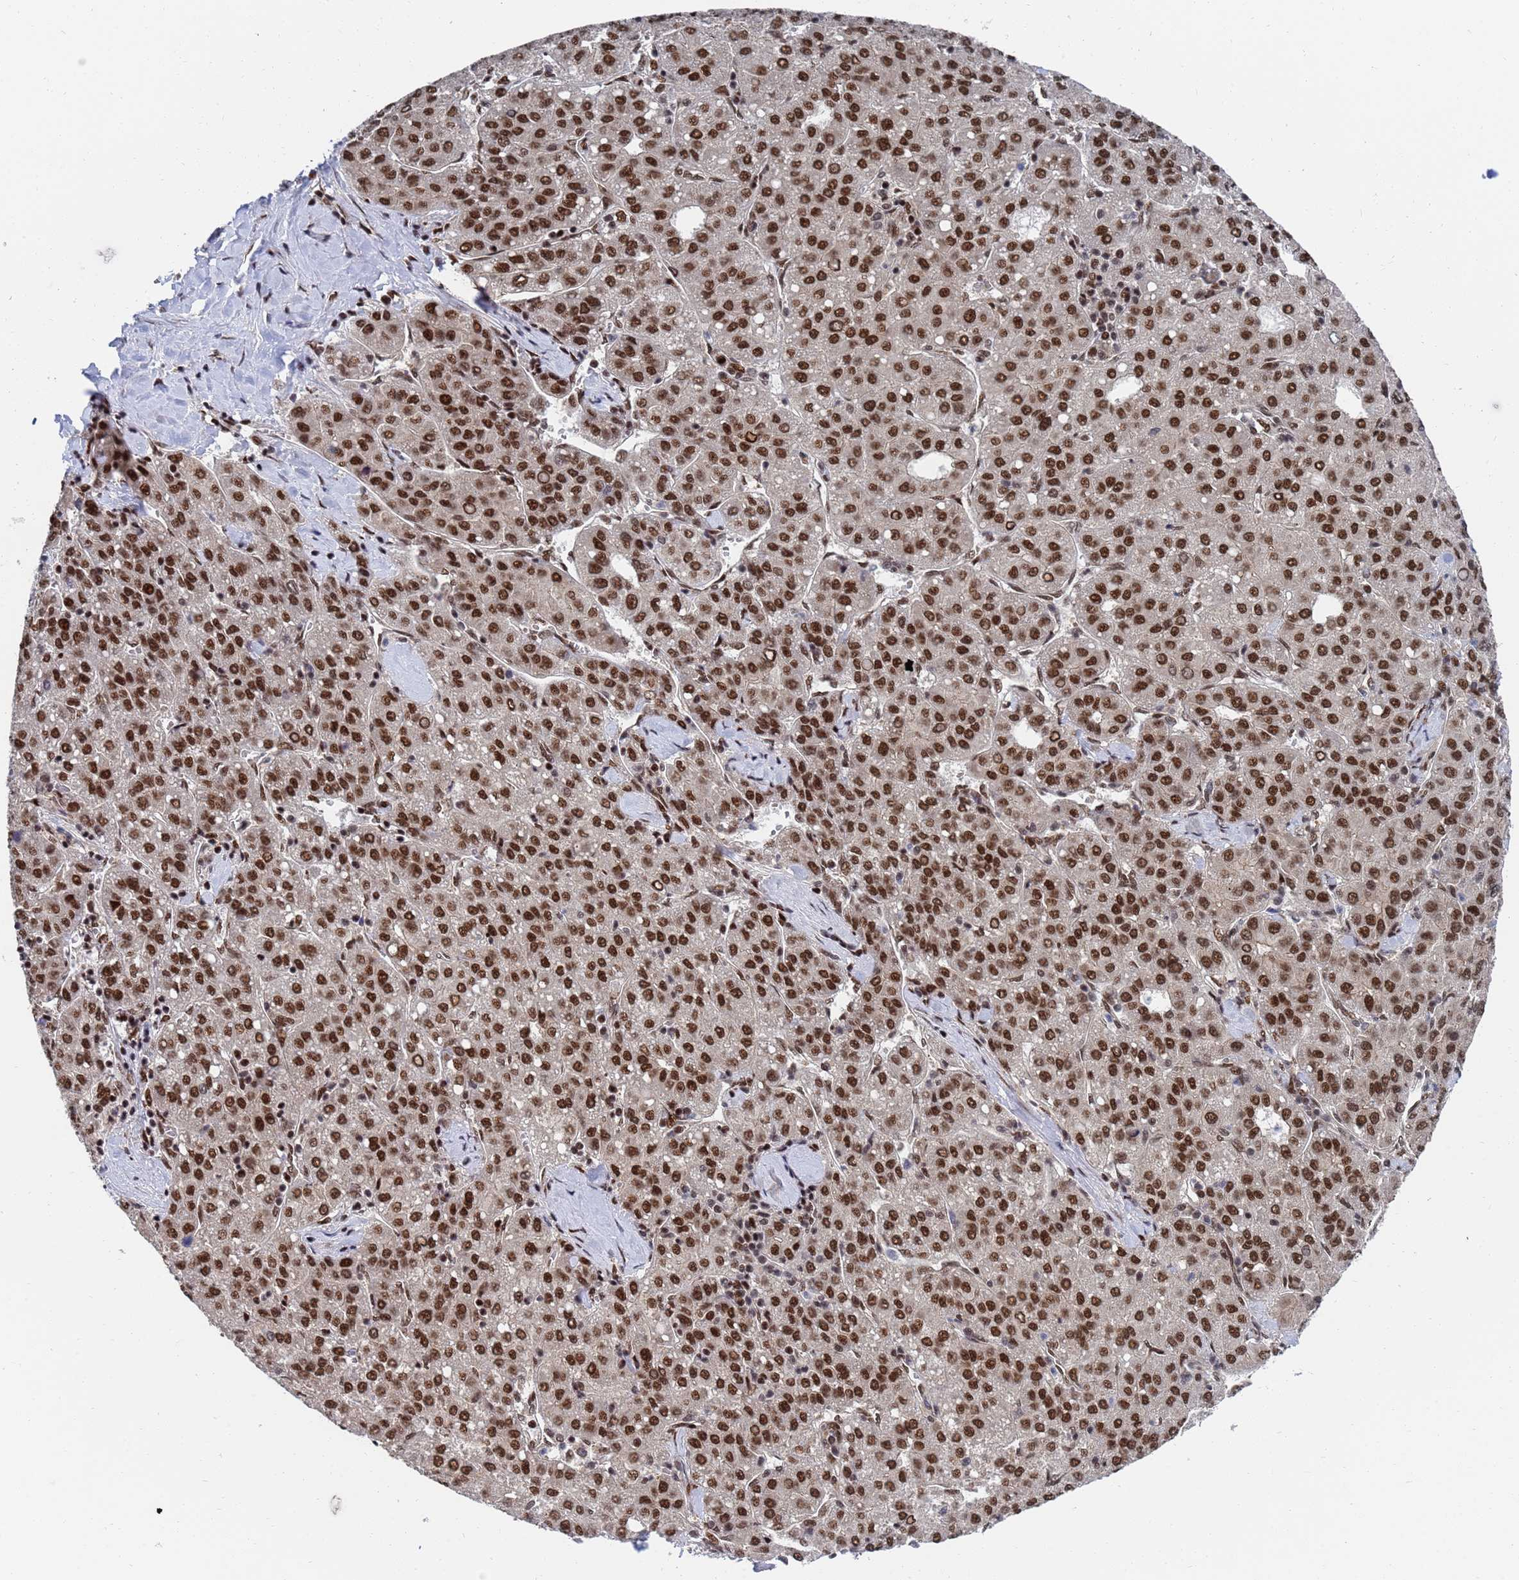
{"staining": {"intensity": "strong", "quantity": ">75%", "location": "nuclear"}, "tissue": "liver cancer", "cell_type": "Tumor cells", "image_type": "cancer", "snomed": [{"axis": "morphology", "description": "Carcinoma, Hepatocellular, NOS"}, {"axis": "topography", "description": "Liver"}], "caption": "The immunohistochemical stain shows strong nuclear expression in tumor cells of liver cancer tissue.", "gene": "AP5Z1", "patient": {"sex": "male", "age": 65}}